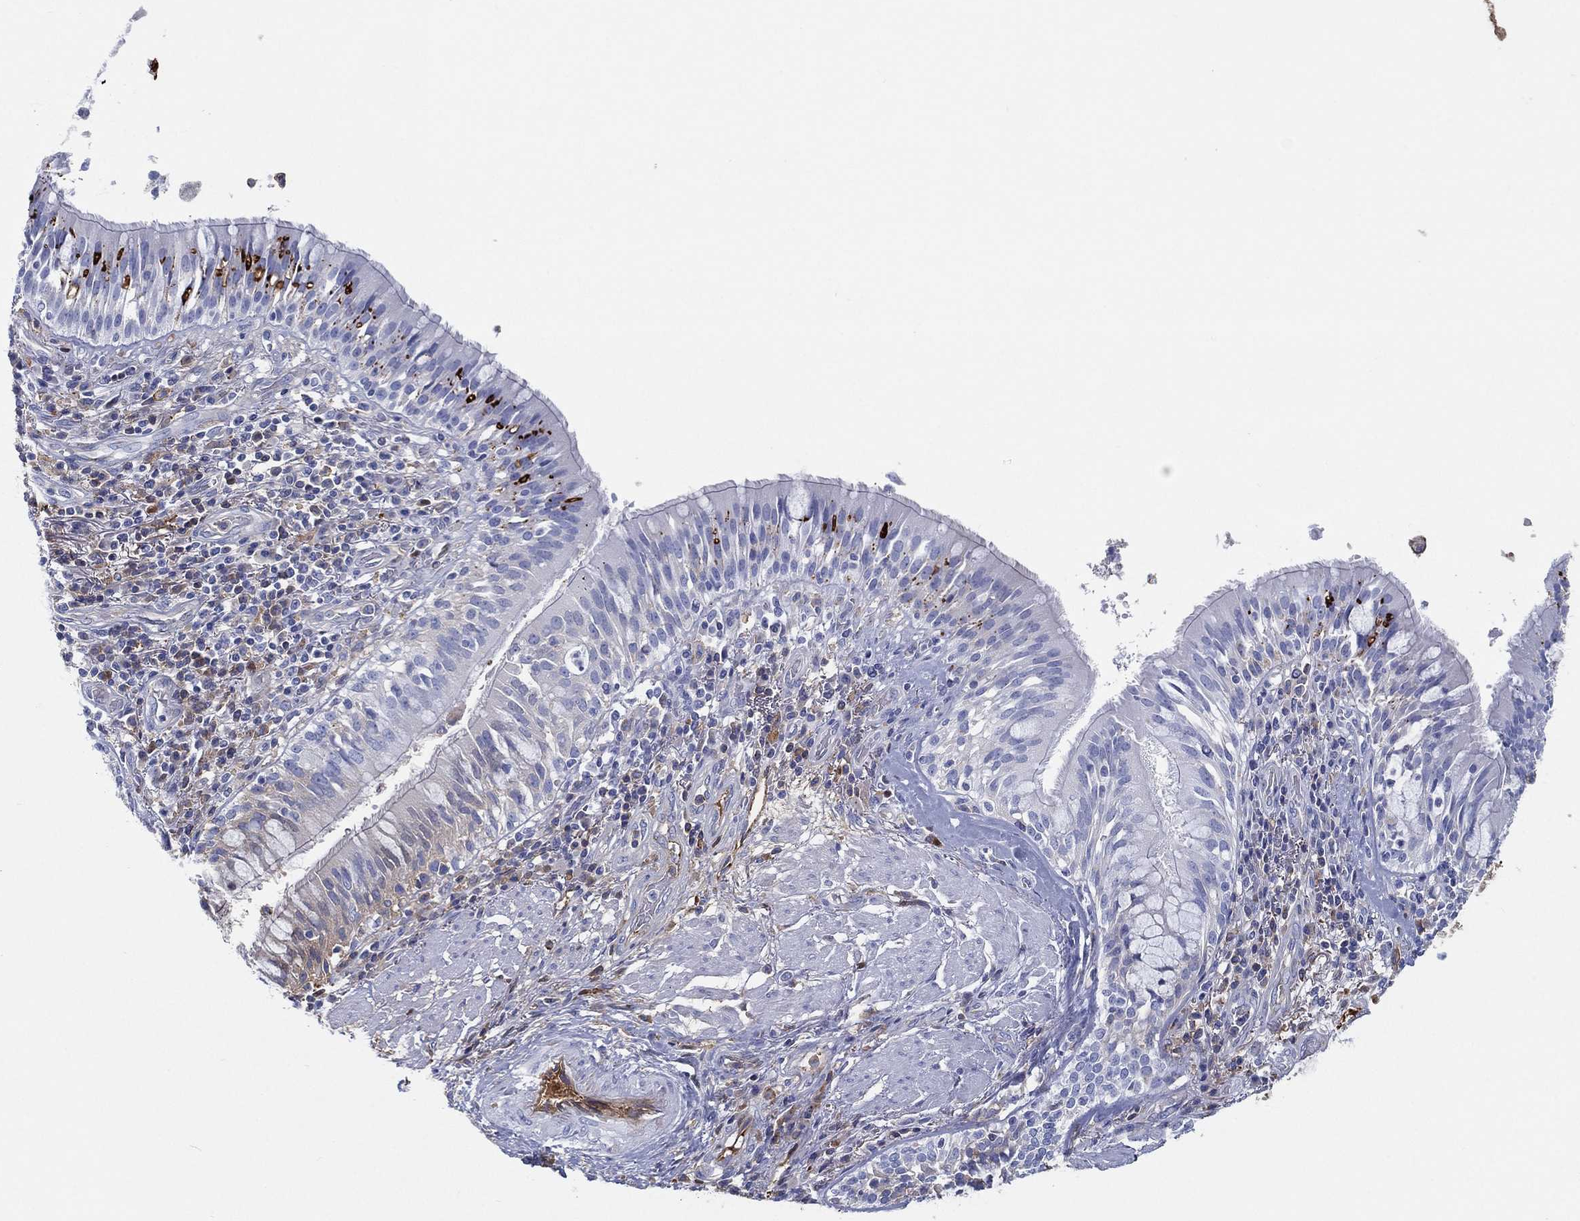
{"staining": {"intensity": "moderate", "quantity": "<25%", "location": "cytoplasmic/membranous"}, "tissue": "bronchus", "cell_type": "Respiratory epithelial cells", "image_type": "normal", "snomed": [{"axis": "morphology", "description": "Normal tissue, NOS"}, {"axis": "morphology", "description": "Squamous cell carcinoma, NOS"}, {"axis": "topography", "description": "Bronchus"}, {"axis": "topography", "description": "Lung"}], "caption": "Protein positivity by immunohistochemistry (IHC) displays moderate cytoplasmic/membranous expression in approximately <25% of respiratory epithelial cells in normal bronchus.", "gene": "IFNB1", "patient": {"sex": "male", "age": 64}}